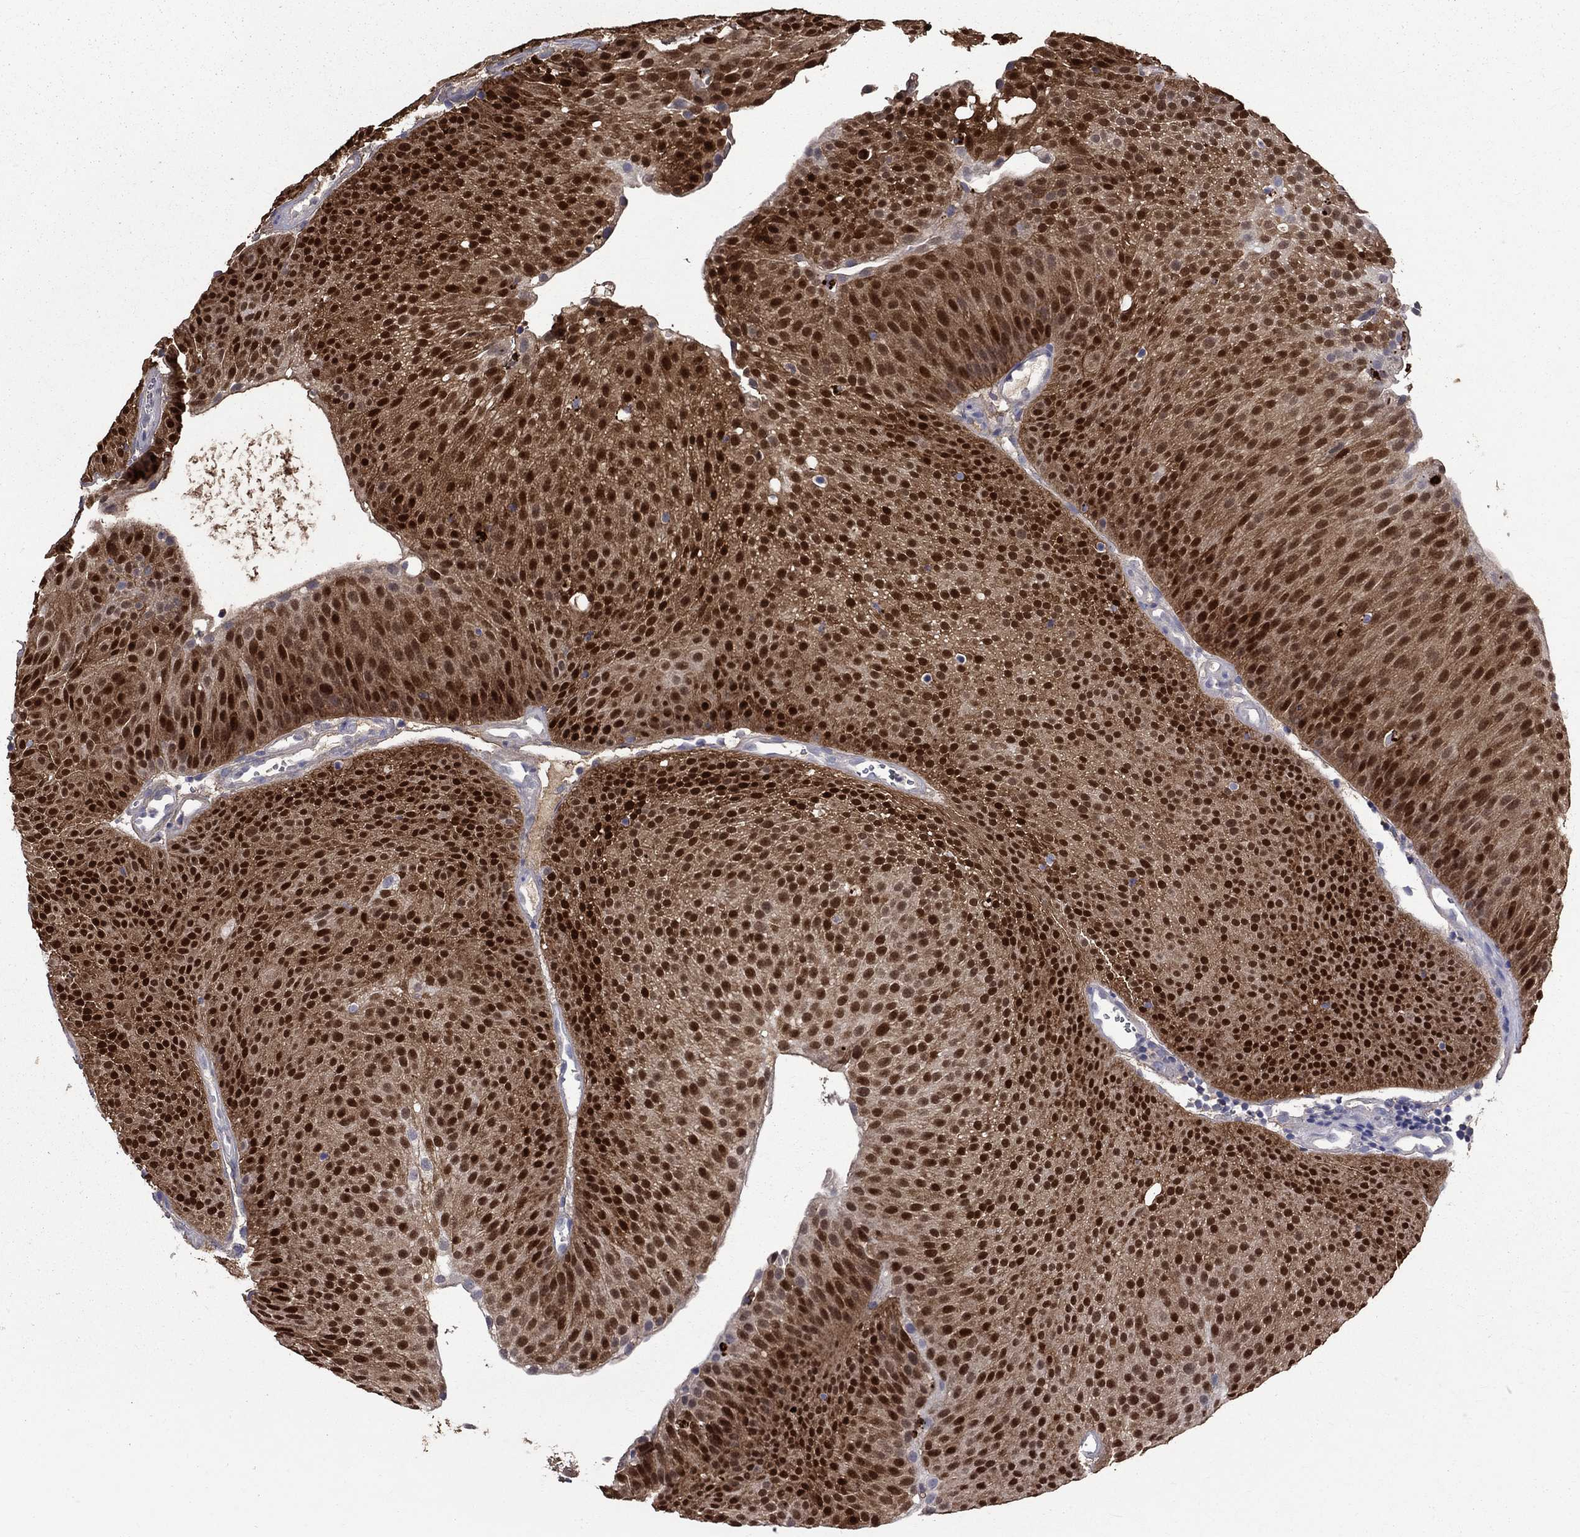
{"staining": {"intensity": "strong", "quantity": ">75%", "location": "cytoplasmic/membranous,nuclear"}, "tissue": "urothelial cancer", "cell_type": "Tumor cells", "image_type": "cancer", "snomed": [{"axis": "morphology", "description": "Urothelial carcinoma, Low grade"}, {"axis": "topography", "description": "Urinary bladder"}], "caption": "This micrograph demonstrates immunohistochemistry staining of human urothelial cancer, with high strong cytoplasmic/membranous and nuclear staining in about >75% of tumor cells.", "gene": "ANXA10", "patient": {"sex": "male", "age": 65}}